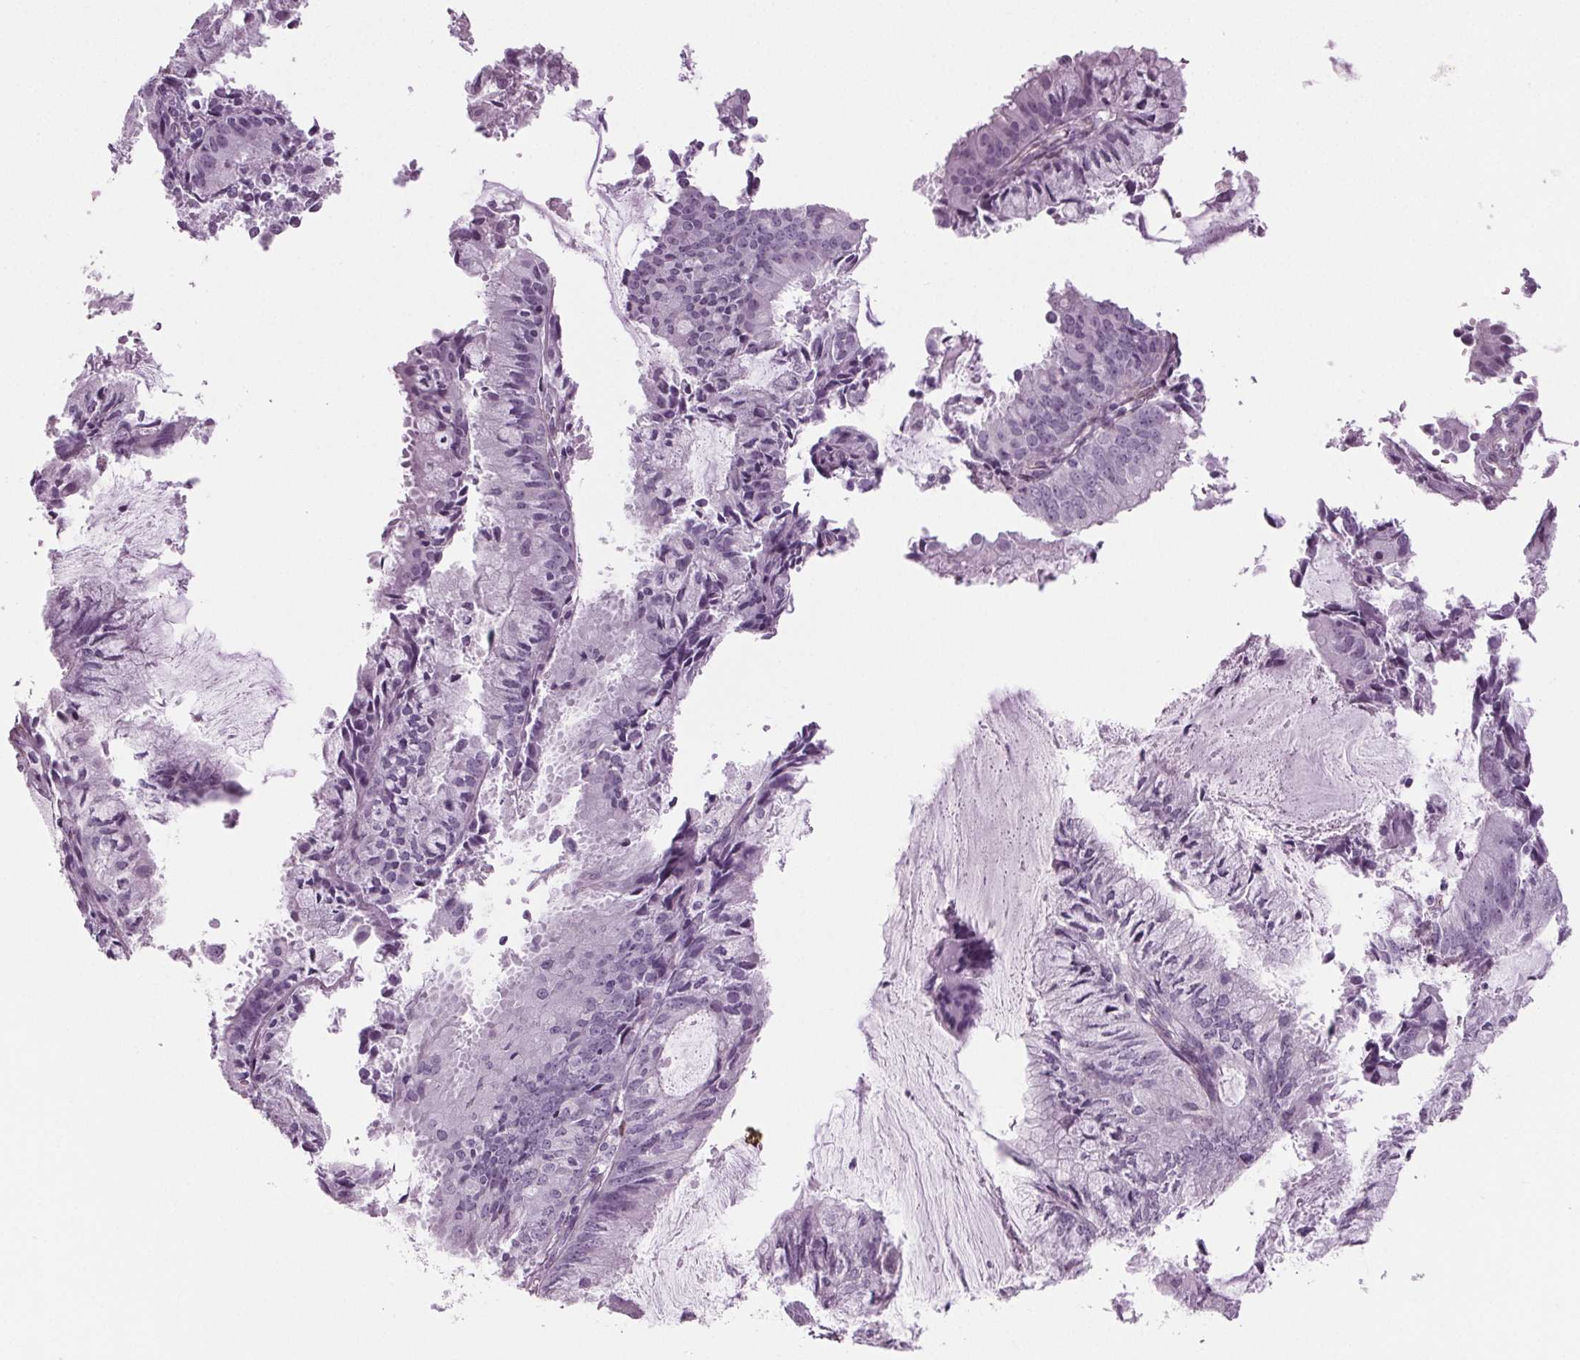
{"staining": {"intensity": "negative", "quantity": "none", "location": "none"}, "tissue": "endometrial cancer", "cell_type": "Tumor cells", "image_type": "cancer", "snomed": [{"axis": "morphology", "description": "Adenocarcinoma, NOS"}, {"axis": "topography", "description": "Endometrium"}], "caption": "An image of endometrial cancer stained for a protein exhibits no brown staining in tumor cells. Nuclei are stained in blue.", "gene": "BHLHE22", "patient": {"sex": "female", "age": 57}}